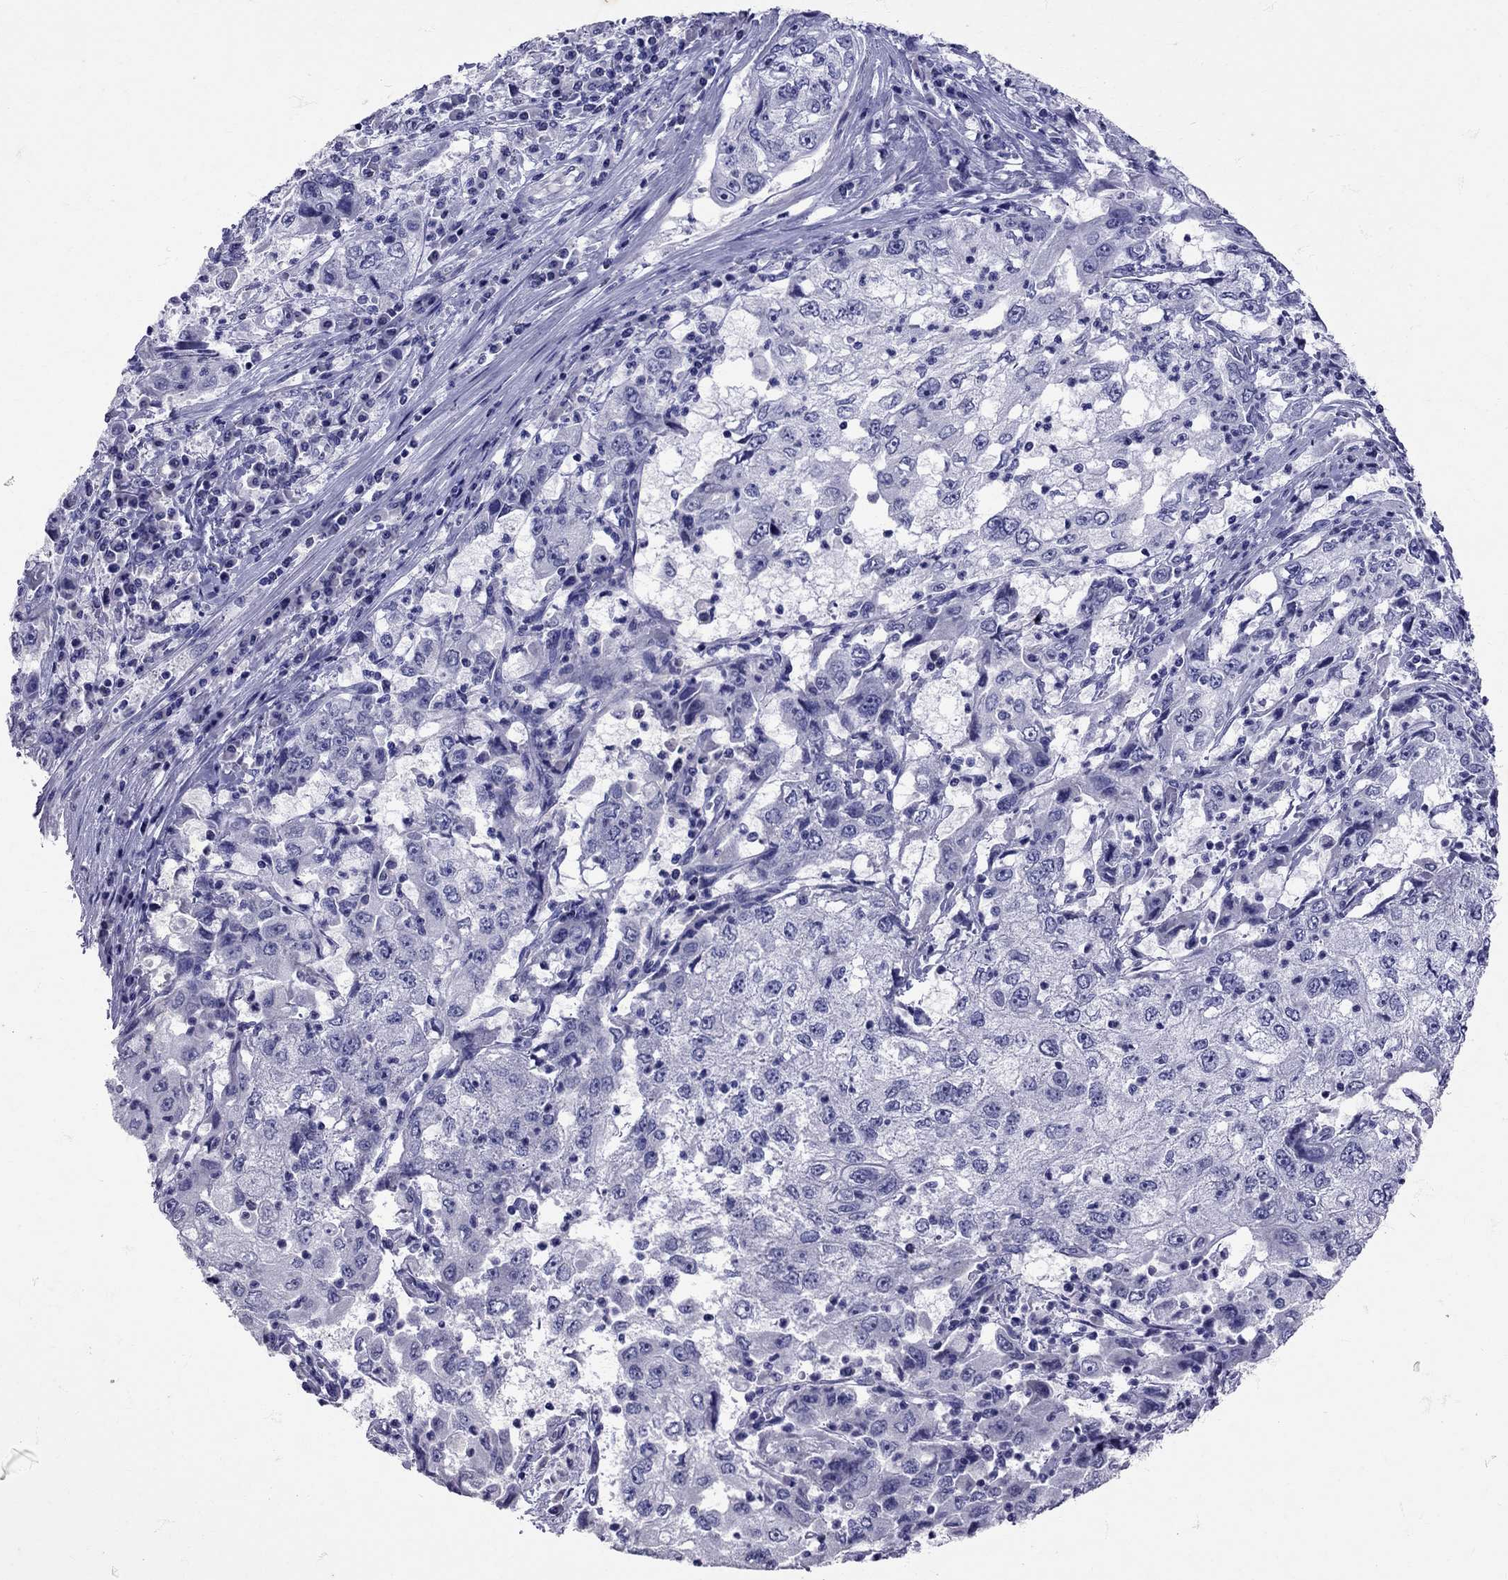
{"staining": {"intensity": "negative", "quantity": "none", "location": "none"}, "tissue": "cervical cancer", "cell_type": "Tumor cells", "image_type": "cancer", "snomed": [{"axis": "morphology", "description": "Squamous cell carcinoma, NOS"}, {"axis": "topography", "description": "Cervix"}], "caption": "This is an IHC photomicrograph of human cervical cancer. There is no expression in tumor cells.", "gene": "AVP", "patient": {"sex": "female", "age": 36}}